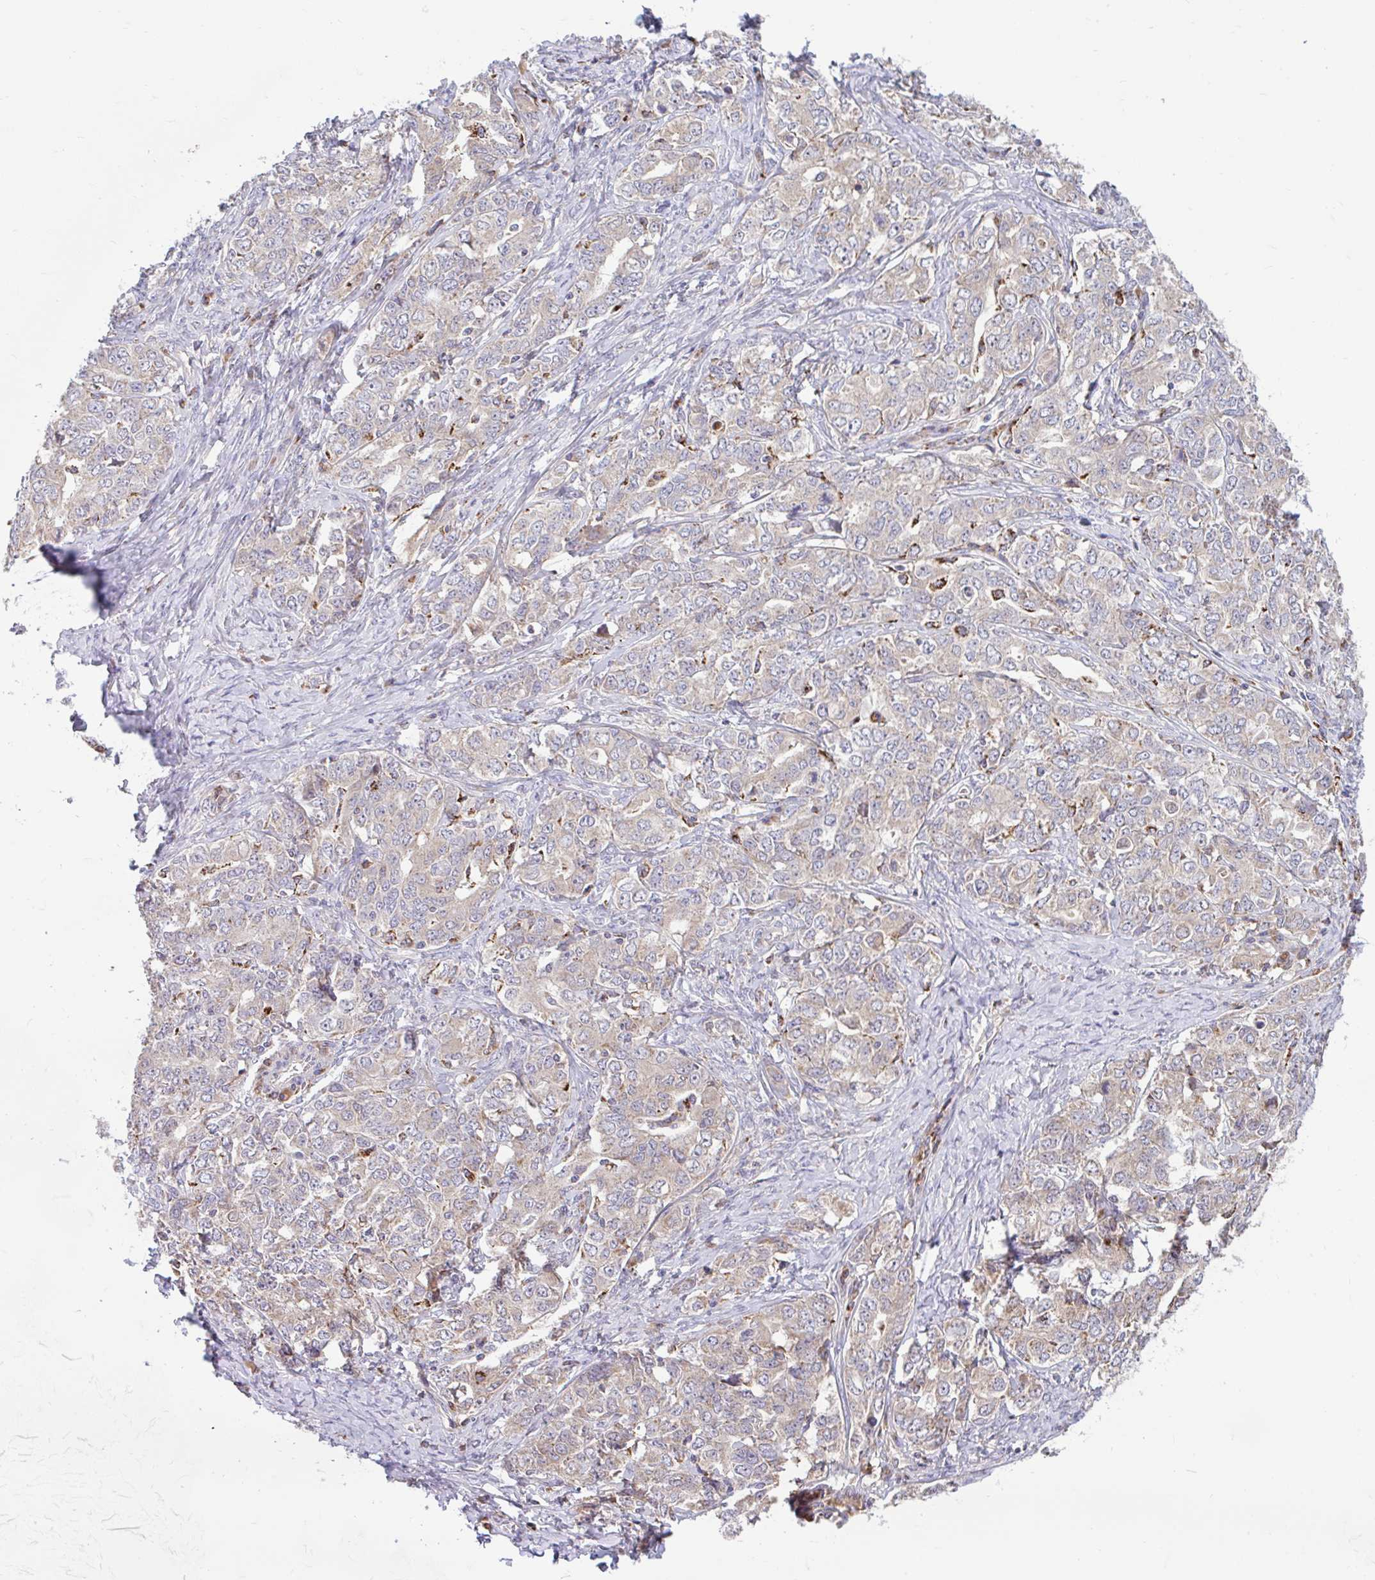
{"staining": {"intensity": "weak", "quantity": "25%-75%", "location": "cytoplasmic/membranous"}, "tissue": "ovarian cancer", "cell_type": "Tumor cells", "image_type": "cancer", "snomed": [{"axis": "morphology", "description": "Carcinoma, endometroid"}, {"axis": "topography", "description": "Ovary"}], "caption": "Weak cytoplasmic/membranous expression for a protein is present in approximately 25%-75% of tumor cells of endometroid carcinoma (ovarian) using IHC.", "gene": "RALBP1", "patient": {"sex": "female", "age": 62}}